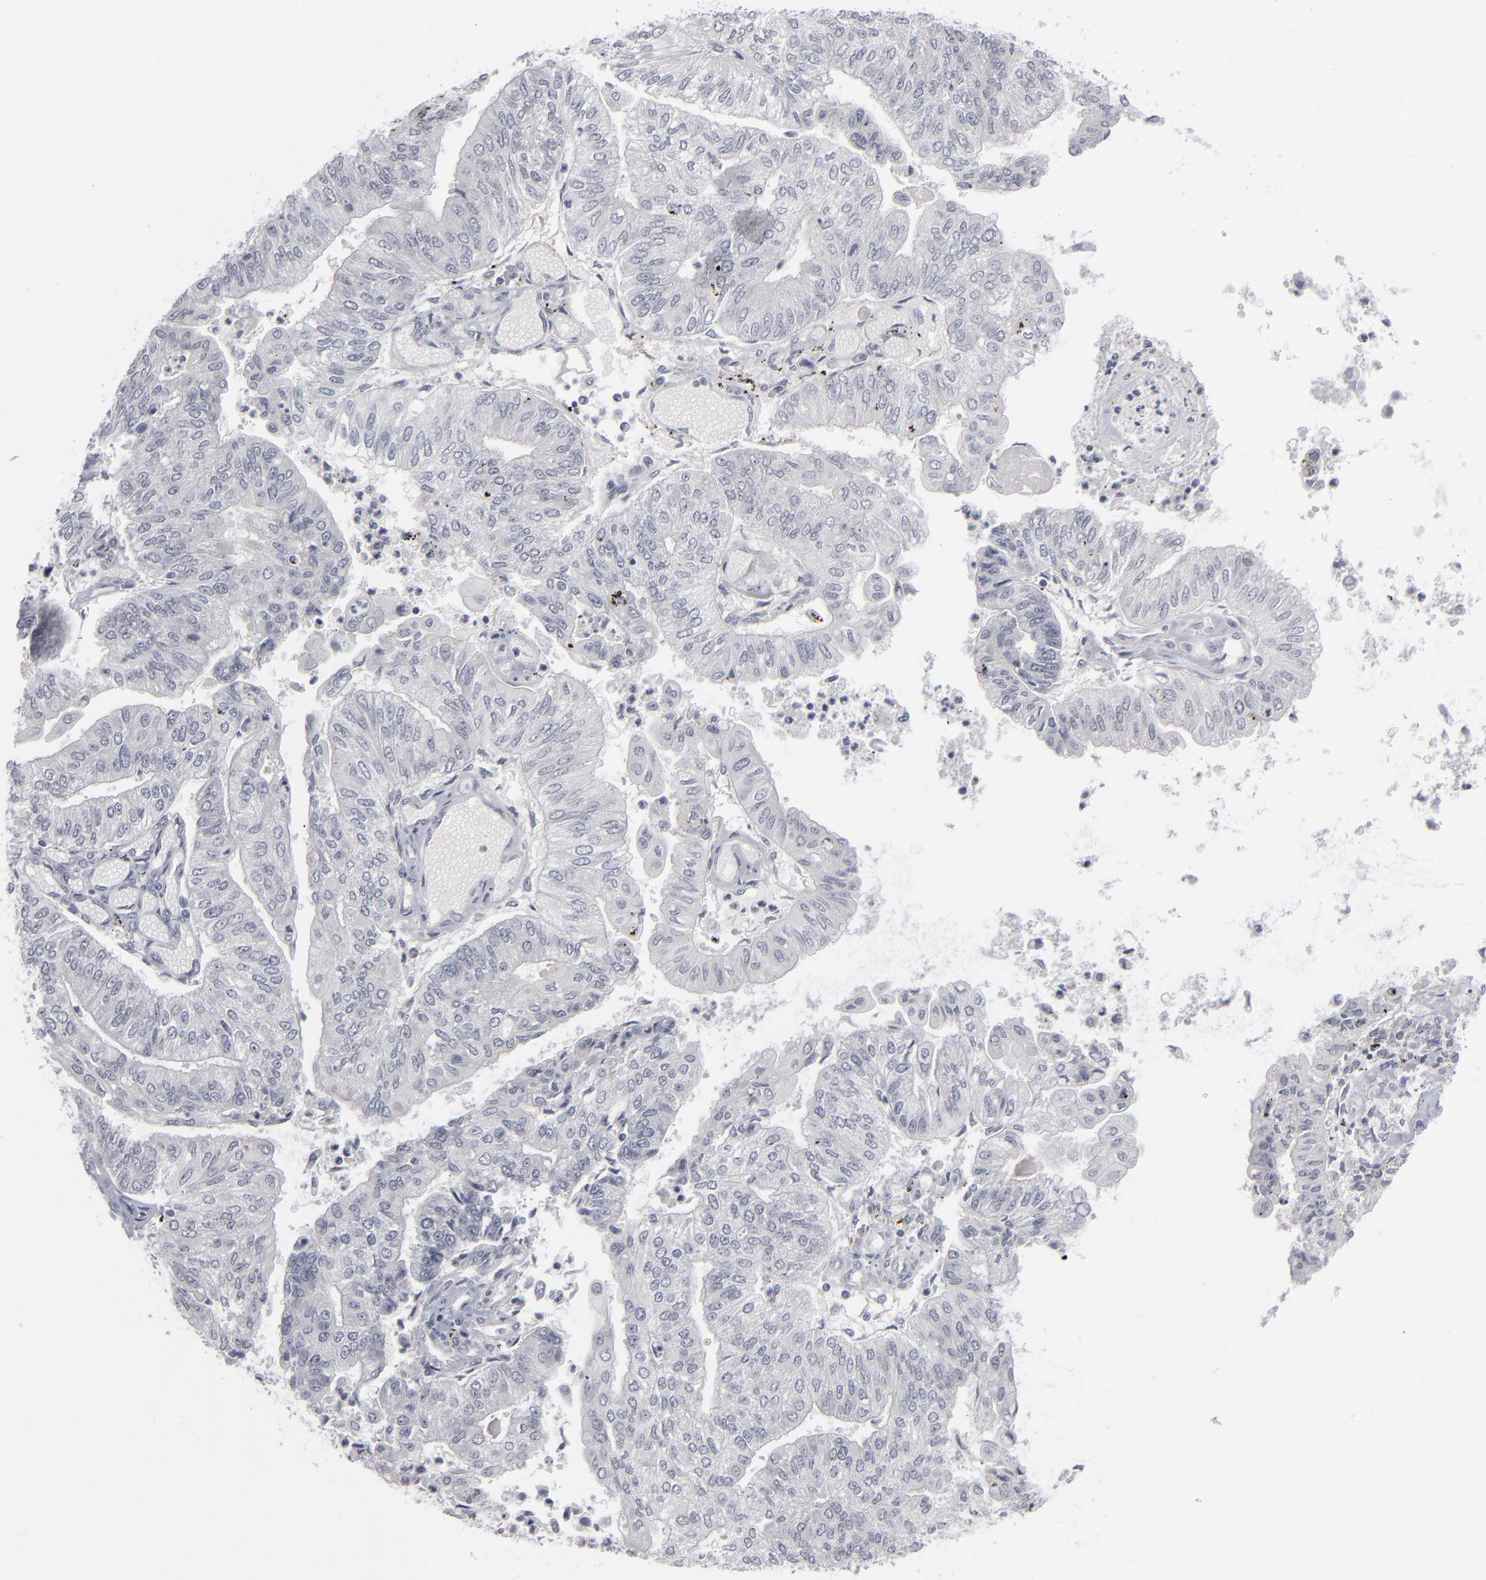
{"staining": {"intensity": "negative", "quantity": "none", "location": "none"}, "tissue": "endometrial cancer", "cell_type": "Tumor cells", "image_type": "cancer", "snomed": [{"axis": "morphology", "description": "Adenocarcinoma, NOS"}, {"axis": "topography", "description": "Endometrium"}], "caption": "This is an immunohistochemistry micrograph of endometrial adenocarcinoma. There is no expression in tumor cells.", "gene": "KIAA1210", "patient": {"sex": "female", "age": 59}}